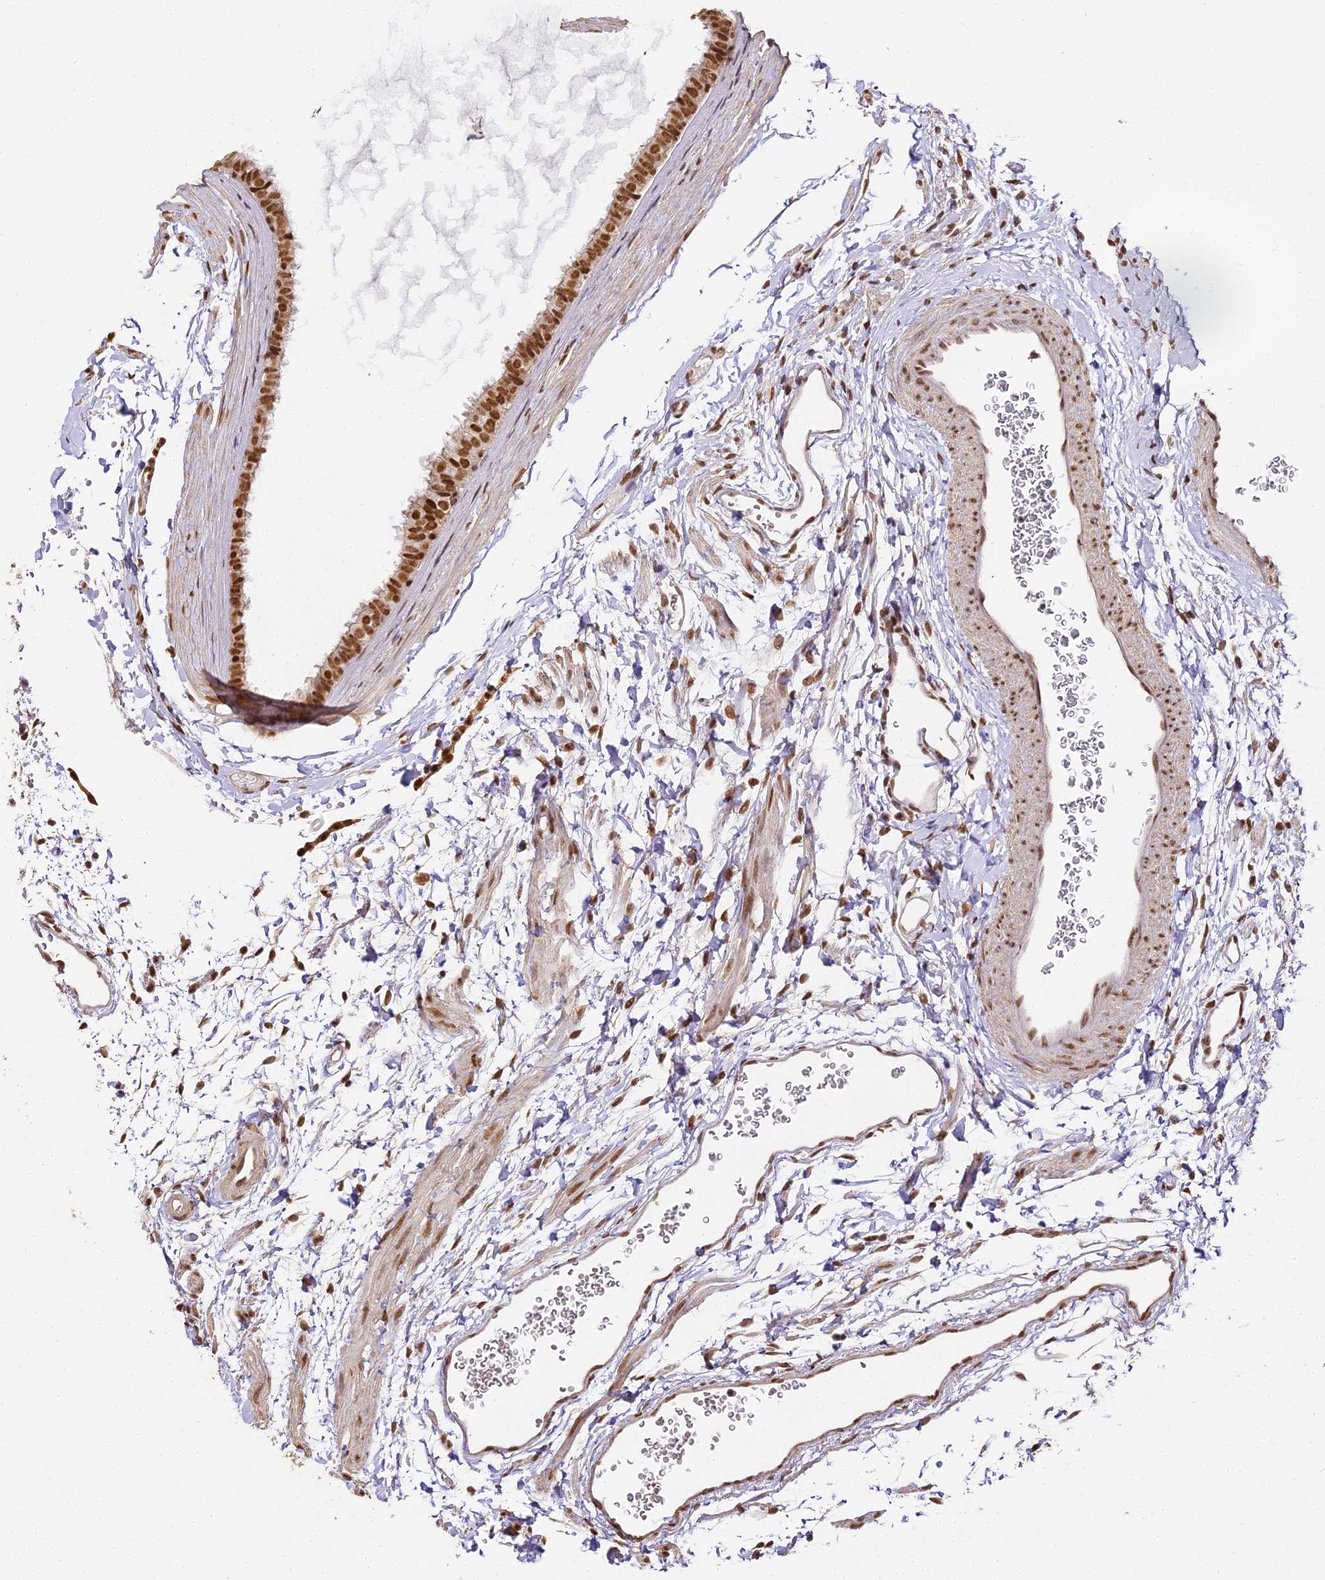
{"staining": {"intensity": "strong", "quantity": ">75%", "location": "nuclear"}, "tissue": "fallopian tube", "cell_type": "Glandular cells", "image_type": "normal", "snomed": [{"axis": "morphology", "description": "Normal tissue, NOS"}, {"axis": "topography", "description": "Fallopian tube"}], "caption": "DAB (3,3'-diaminobenzidine) immunohistochemical staining of normal fallopian tube displays strong nuclear protein expression in approximately >75% of glandular cells. Ihc stains the protein of interest in brown and the nuclei are stained blue.", "gene": "HNRNPA1", "patient": {"sex": "female", "age": 35}}